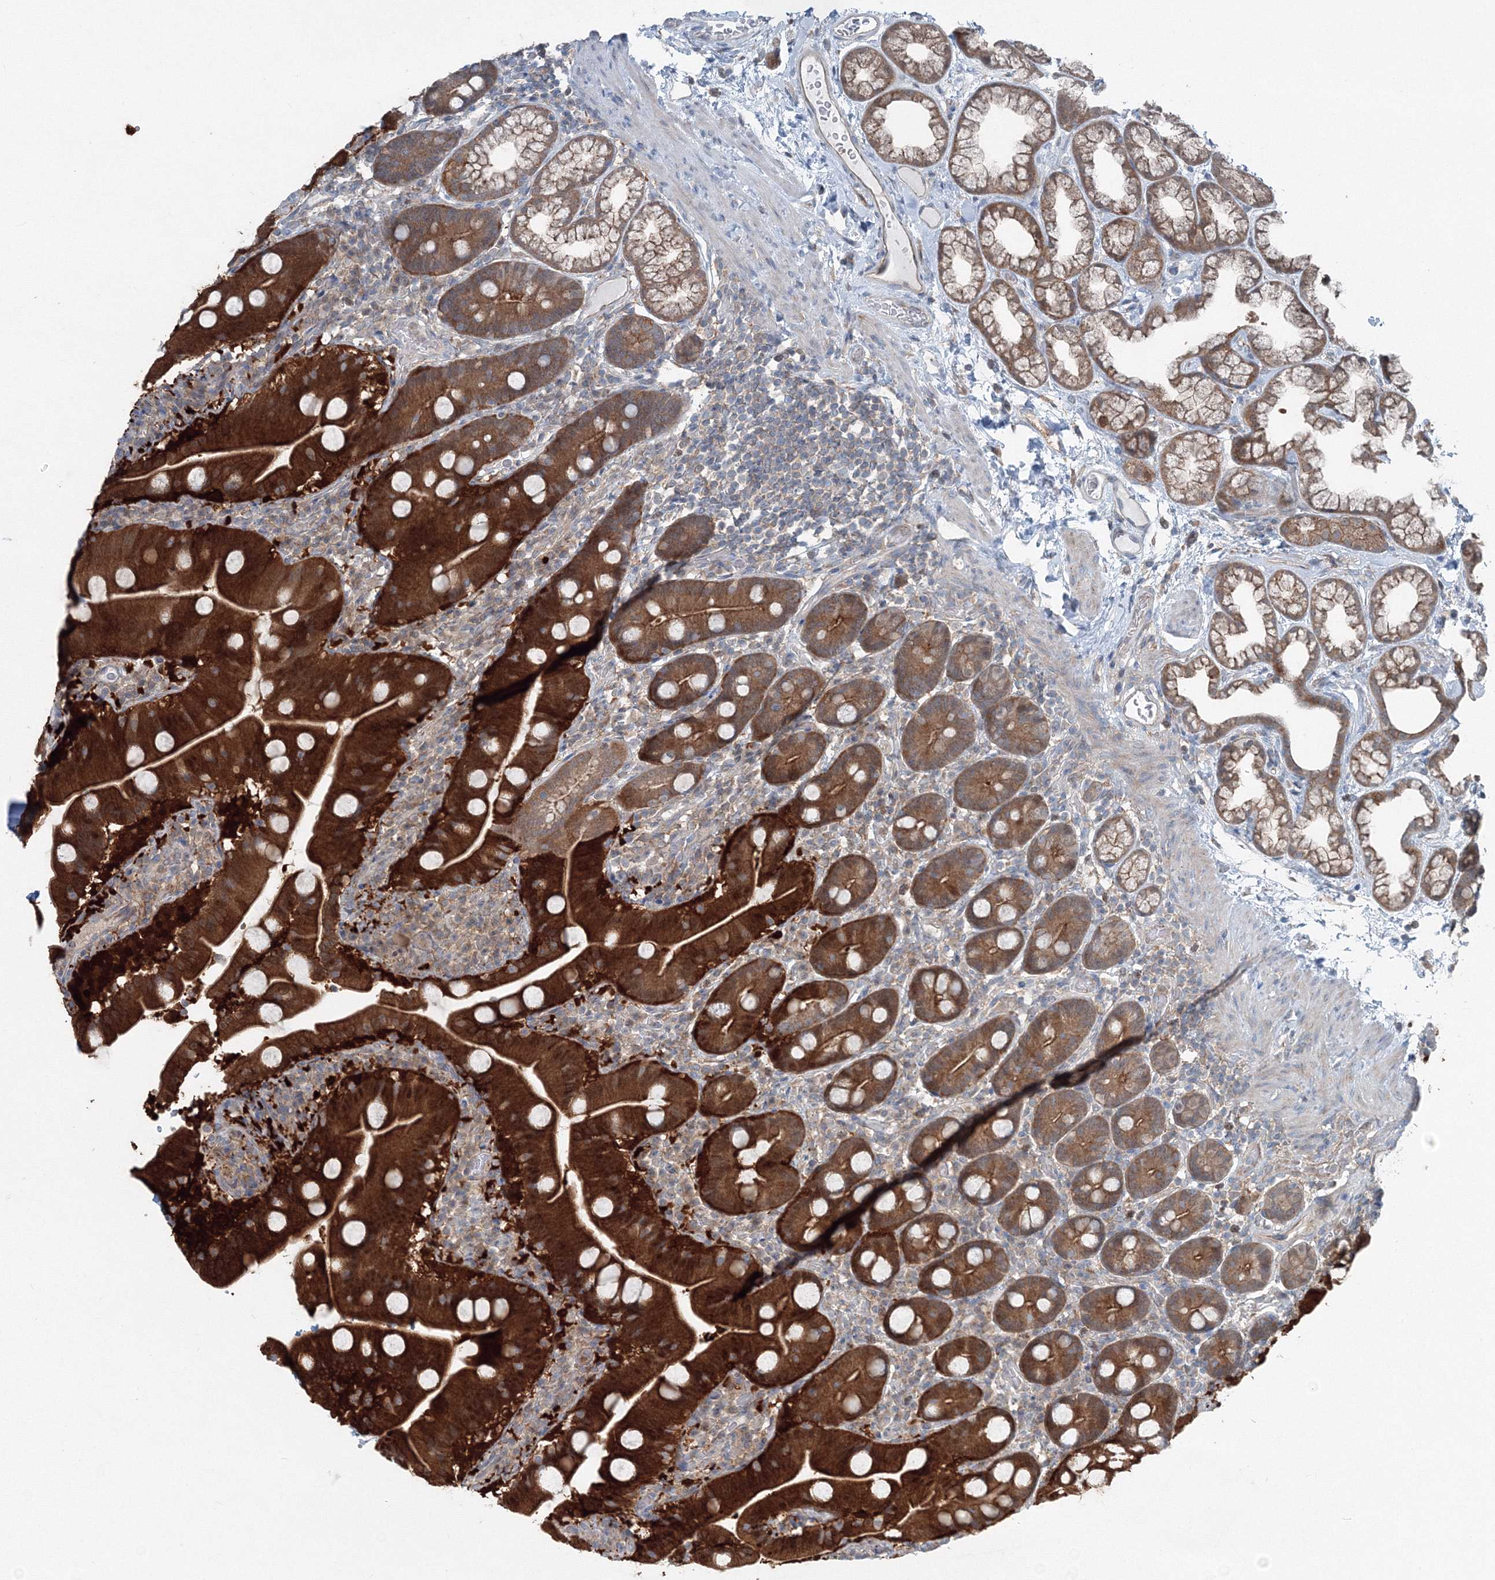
{"staining": {"intensity": "strong", "quantity": ">75%", "location": "cytoplasmic/membranous,nuclear"}, "tissue": "duodenum", "cell_type": "Glandular cells", "image_type": "normal", "snomed": [{"axis": "morphology", "description": "Normal tissue, NOS"}, {"axis": "topography", "description": "Duodenum"}], "caption": "Immunohistochemistry (DAB (3,3'-diaminobenzidine)) staining of unremarkable duodenum displays strong cytoplasmic/membranous,nuclear protein staining in about >75% of glandular cells.", "gene": "TPRKB", "patient": {"sex": "male", "age": 55}}